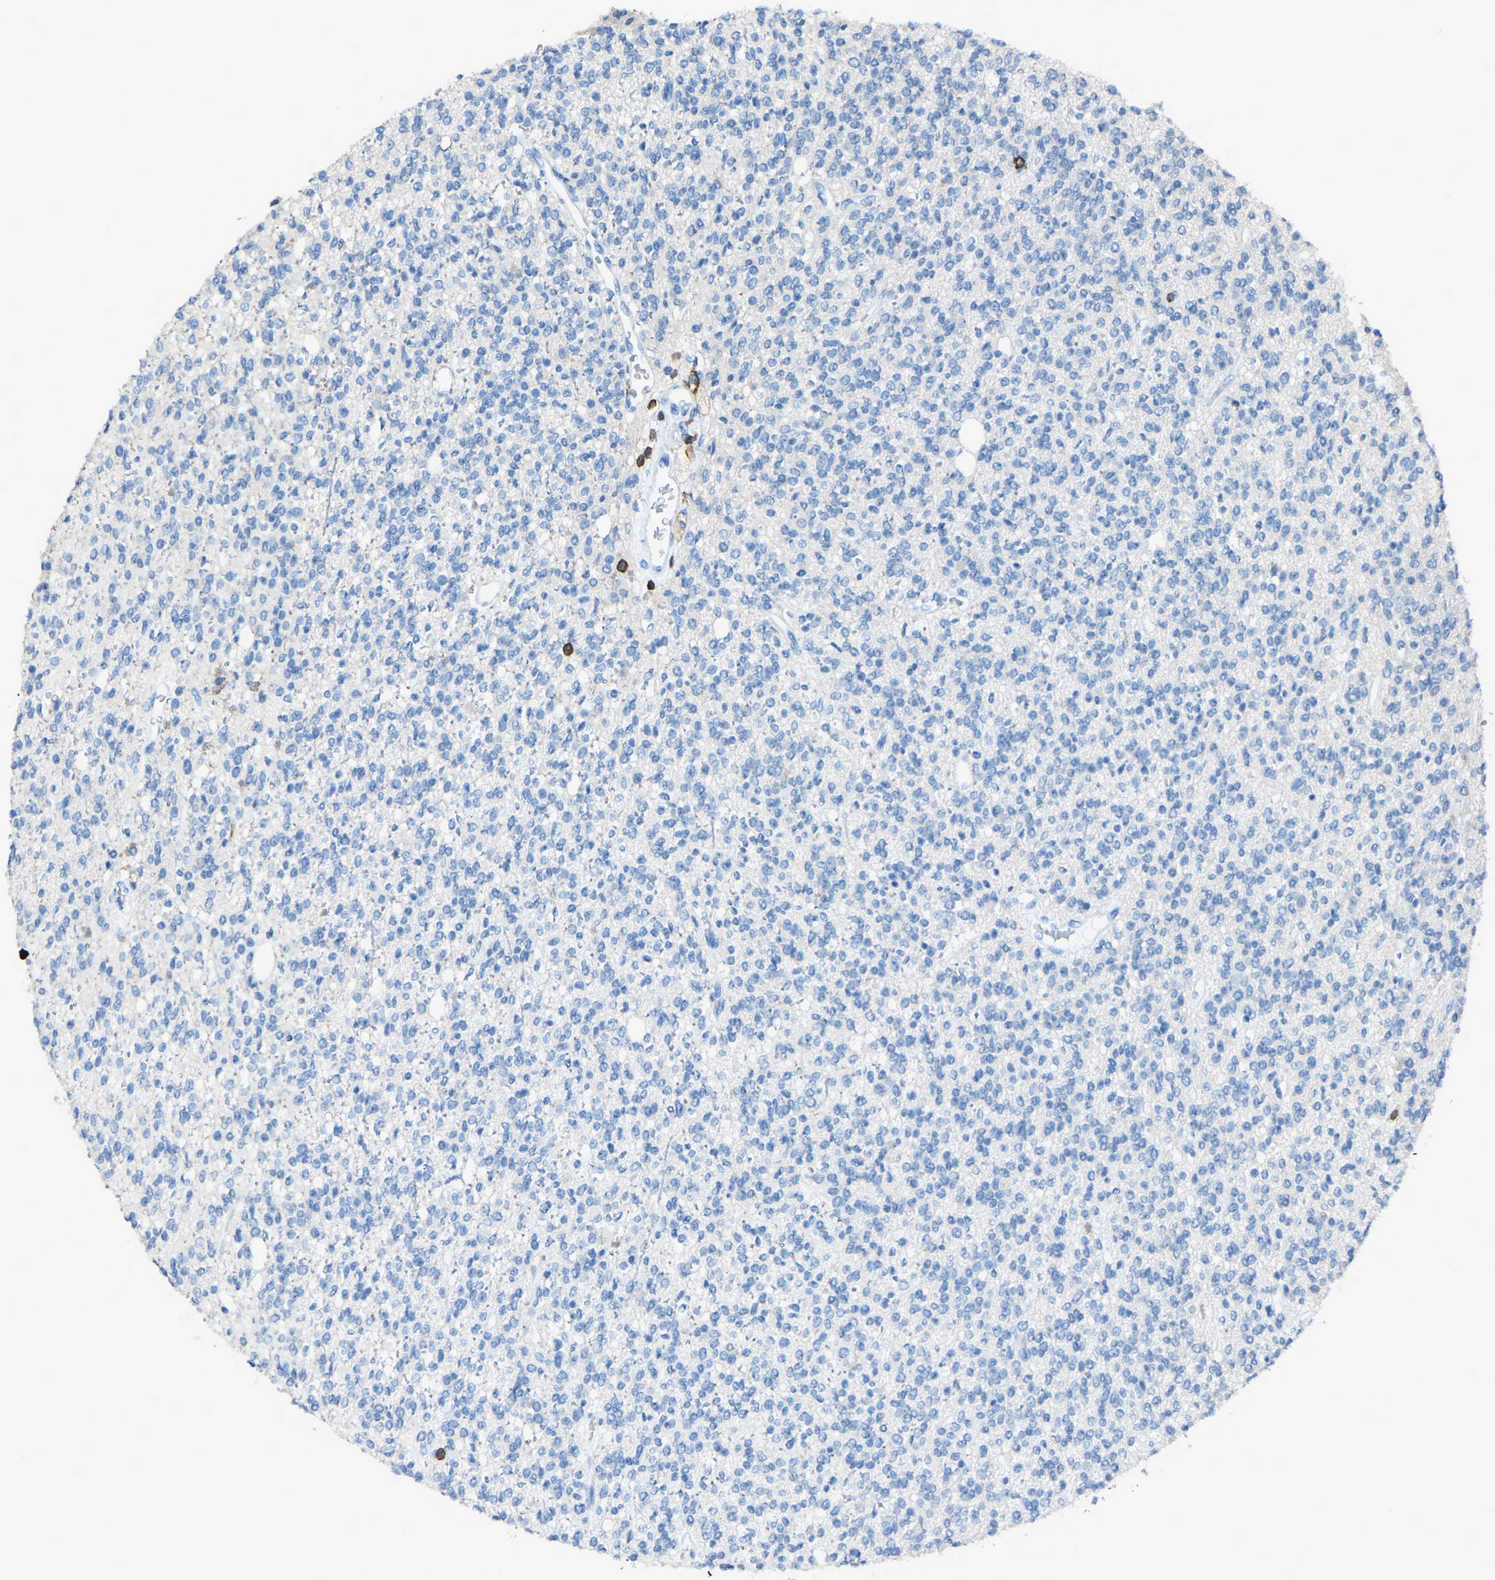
{"staining": {"intensity": "negative", "quantity": "none", "location": "none"}, "tissue": "glioma", "cell_type": "Tumor cells", "image_type": "cancer", "snomed": [{"axis": "morphology", "description": "Glioma, malignant, High grade"}, {"axis": "topography", "description": "Brain"}], "caption": "The IHC image has no significant staining in tumor cells of malignant glioma (high-grade) tissue.", "gene": "LSP1", "patient": {"sex": "male", "age": 34}}